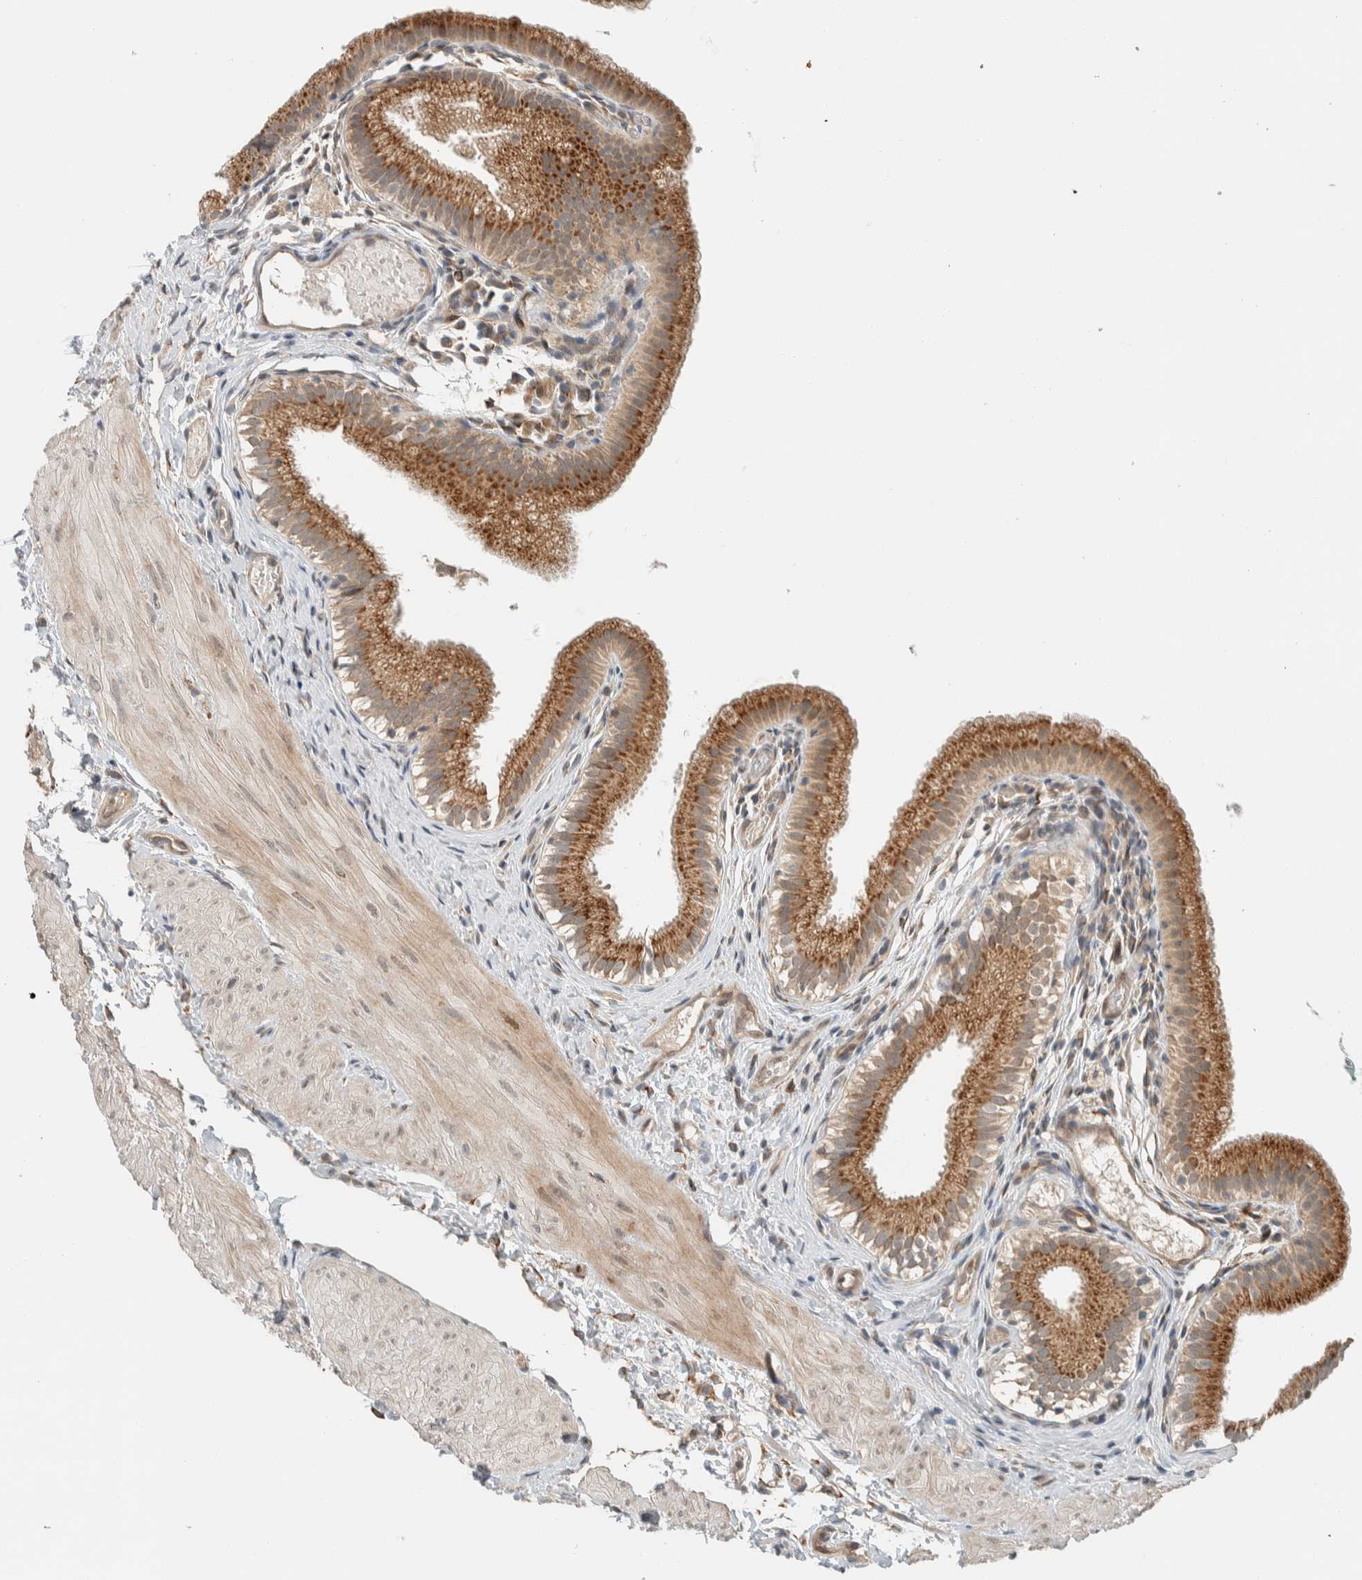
{"staining": {"intensity": "strong", "quantity": ">75%", "location": "cytoplasmic/membranous"}, "tissue": "gallbladder", "cell_type": "Glandular cells", "image_type": "normal", "snomed": [{"axis": "morphology", "description": "Normal tissue, NOS"}, {"axis": "topography", "description": "Gallbladder"}], "caption": "This is a micrograph of IHC staining of unremarkable gallbladder, which shows strong staining in the cytoplasmic/membranous of glandular cells.", "gene": "CTBP2", "patient": {"sex": "female", "age": 26}}